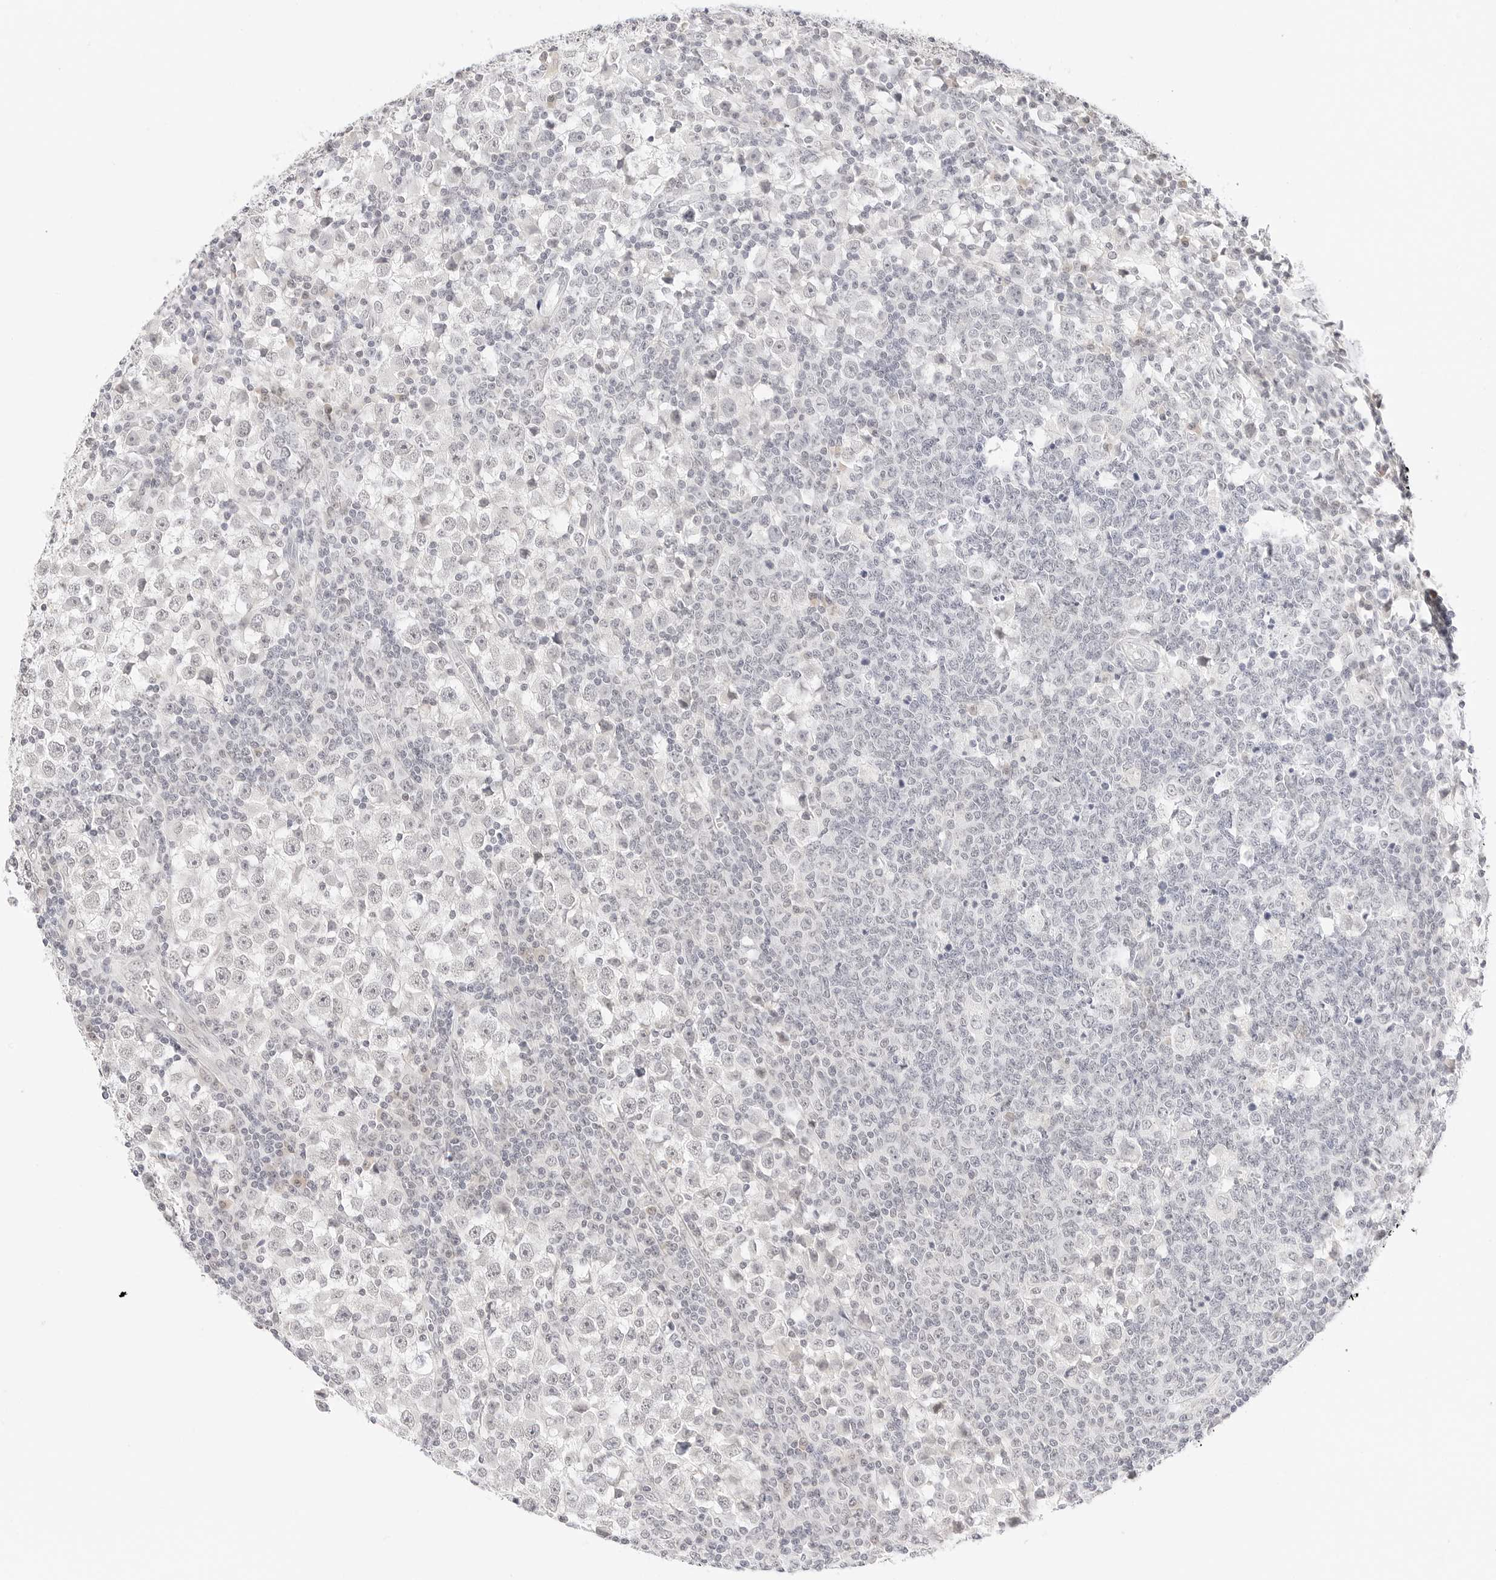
{"staining": {"intensity": "negative", "quantity": "none", "location": "none"}, "tissue": "testis cancer", "cell_type": "Tumor cells", "image_type": "cancer", "snomed": [{"axis": "morphology", "description": "Seminoma, NOS"}, {"axis": "topography", "description": "Testis"}], "caption": "Testis cancer was stained to show a protein in brown. There is no significant expression in tumor cells. (DAB (3,3'-diaminobenzidine) IHC, high magnification).", "gene": "XKR4", "patient": {"sex": "male", "age": 65}}